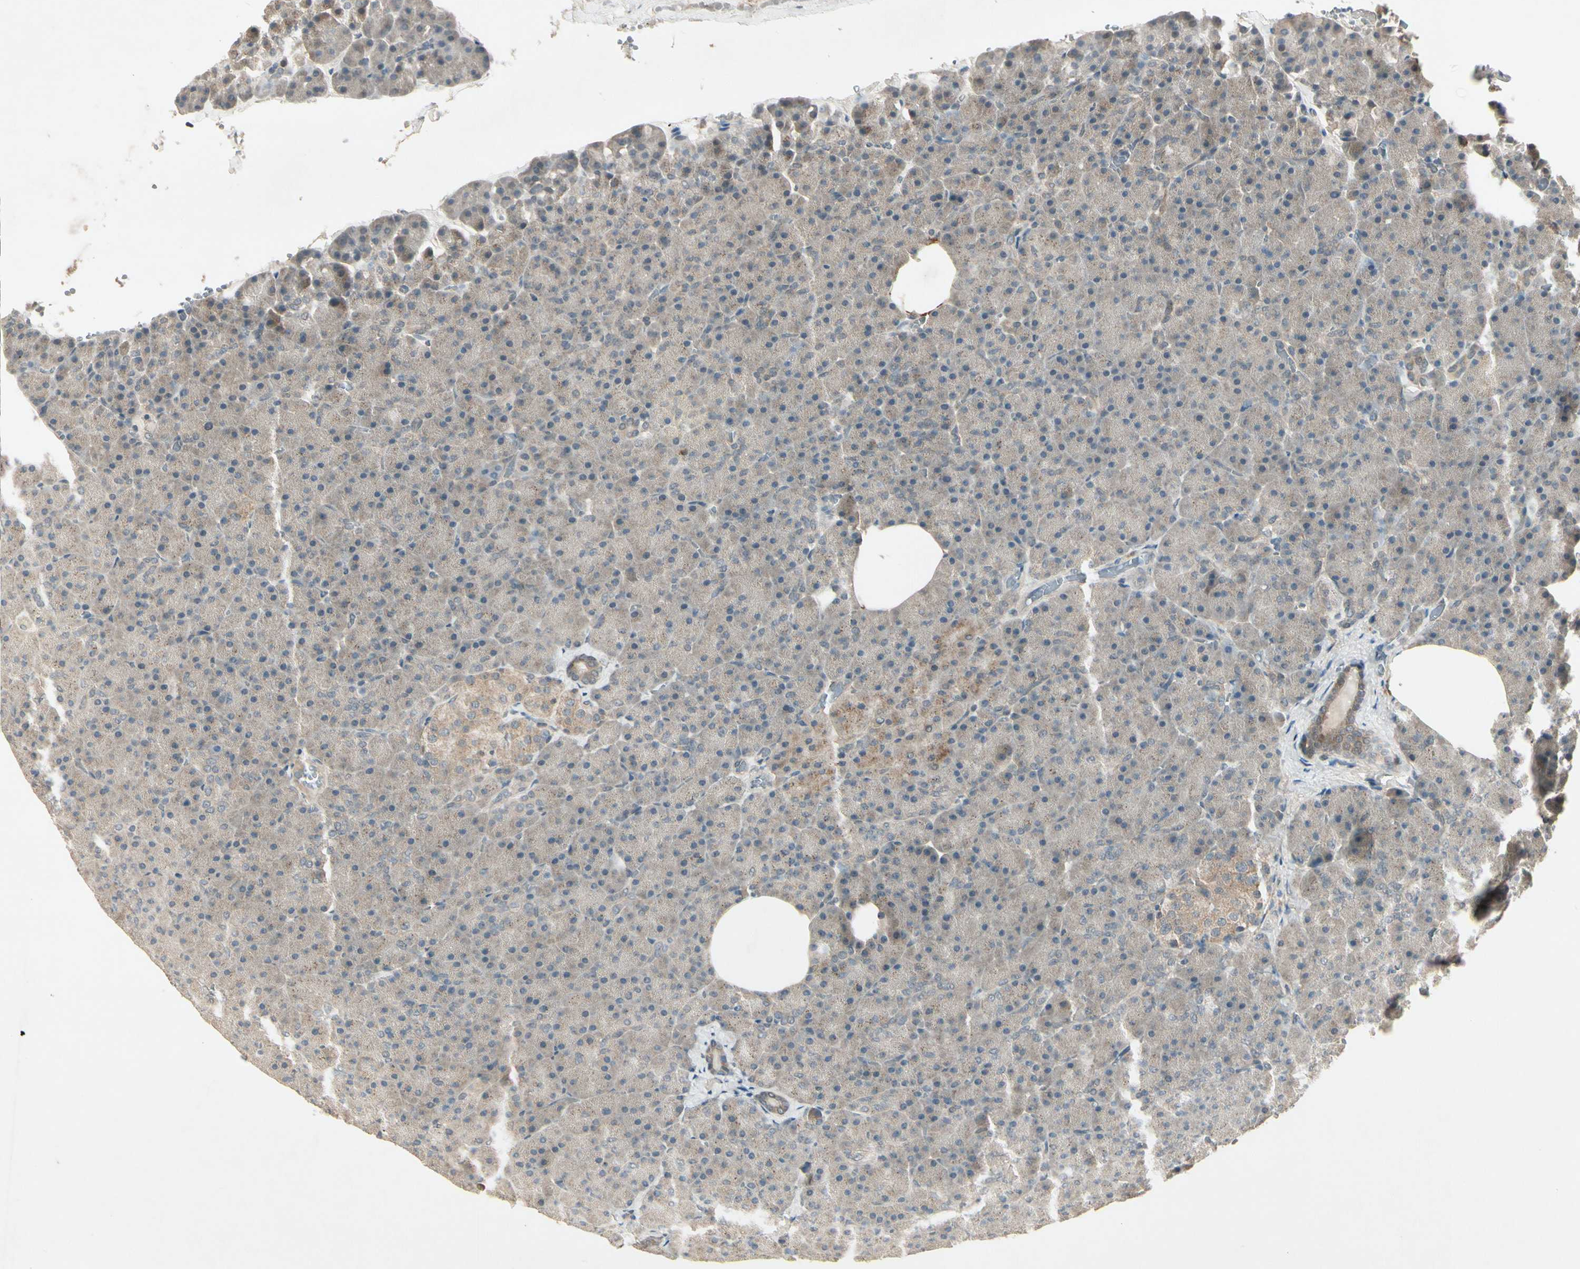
{"staining": {"intensity": "negative", "quantity": "none", "location": "none"}, "tissue": "pancreas", "cell_type": "Exocrine glandular cells", "image_type": "normal", "snomed": [{"axis": "morphology", "description": "Normal tissue, NOS"}, {"axis": "topography", "description": "Pancreas"}], "caption": "A high-resolution micrograph shows immunohistochemistry (IHC) staining of unremarkable pancreas, which reveals no significant expression in exocrine glandular cells. (DAB (3,3'-diaminobenzidine) immunohistochemistry visualized using brightfield microscopy, high magnification).", "gene": "FHDC1", "patient": {"sex": "female", "age": 35}}